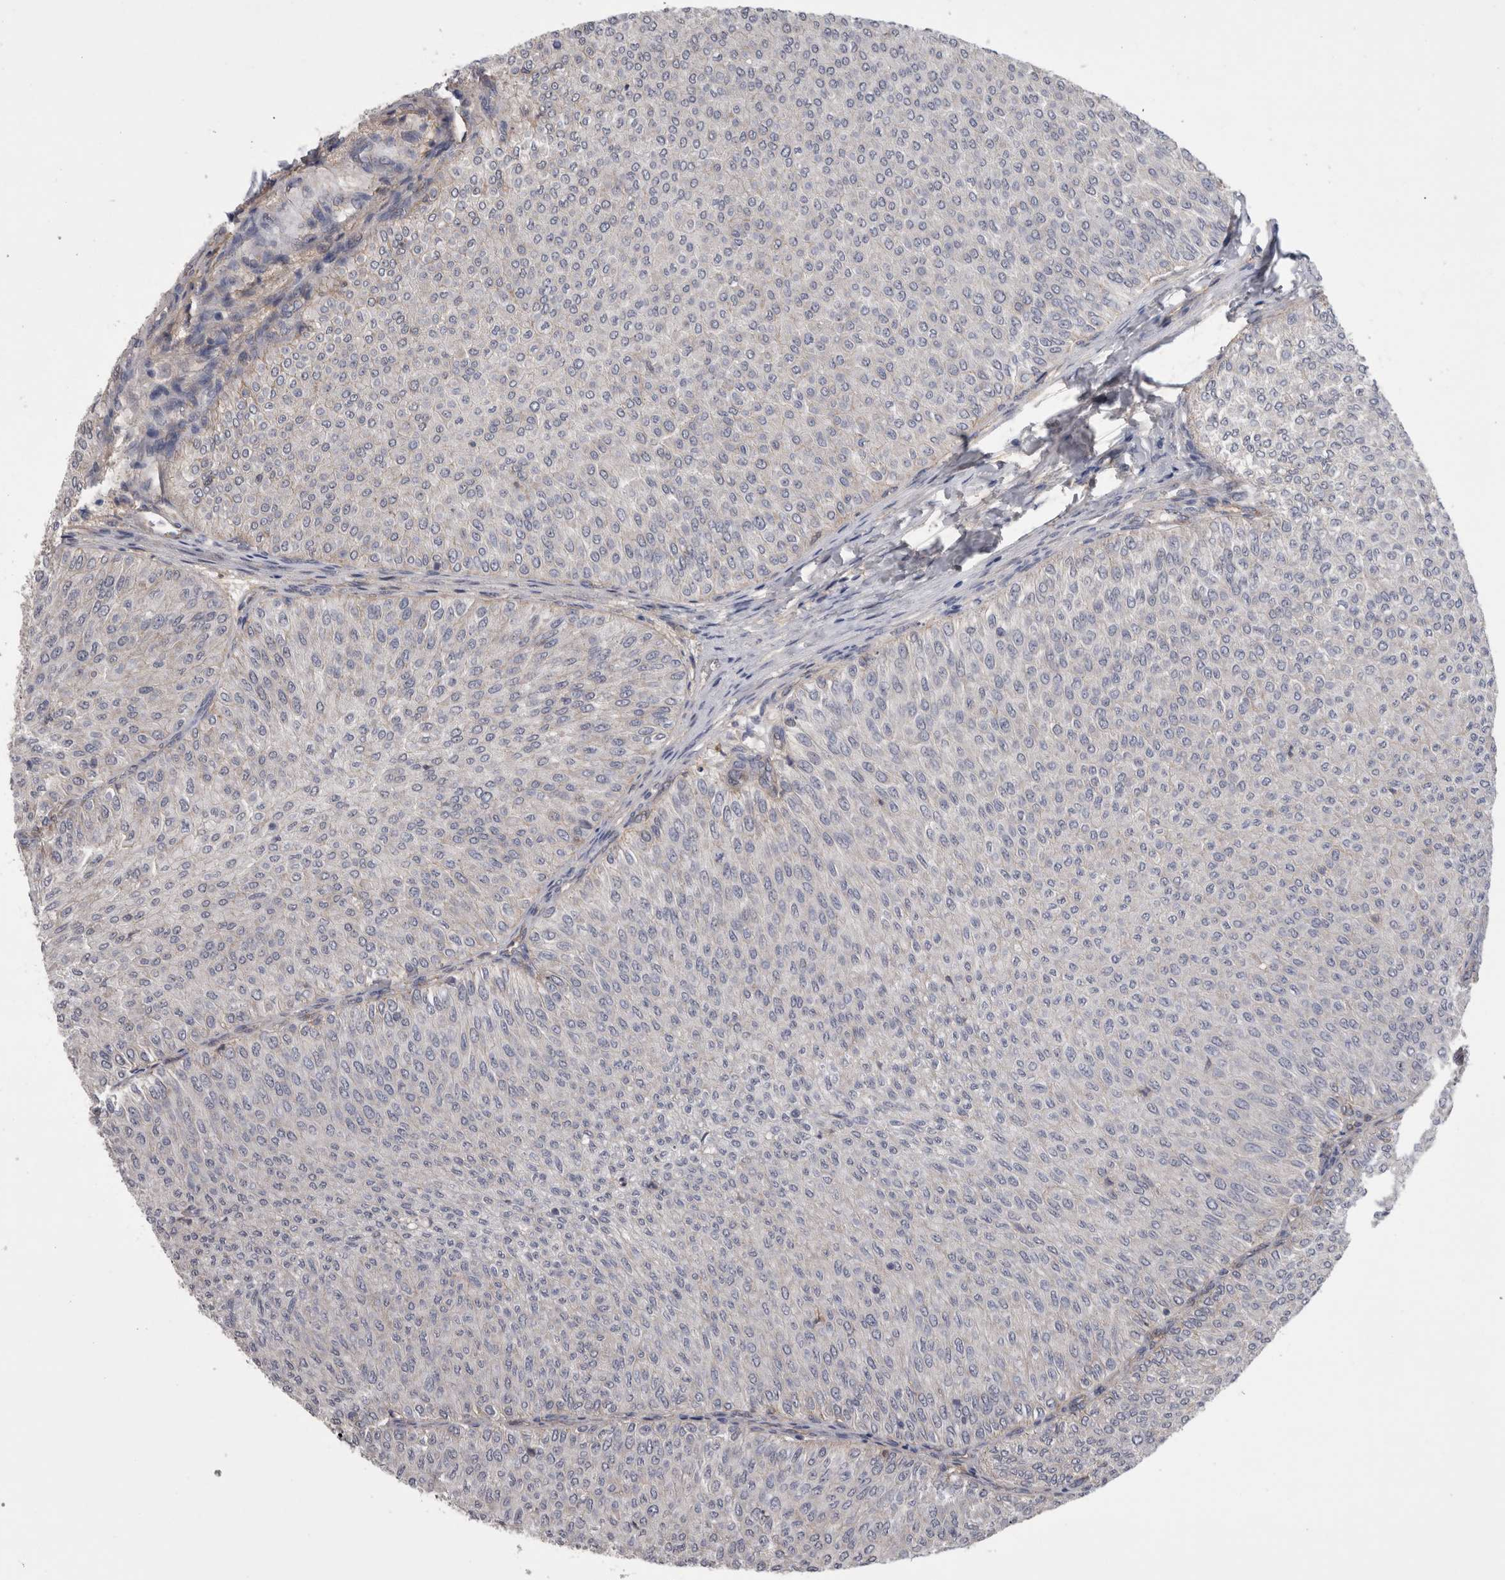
{"staining": {"intensity": "negative", "quantity": "none", "location": "none"}, "tissue": "urothelial cancer", "cell_type": "Tumor cells", "image_type": "cancer", "snomed": [{"axis": "morphology", "description": "Urothelial carcinoma, Low grade"}, {"axis": "topography", "description": "Urinary bladder"}], "caption": "Immunohistochemical staining of human urothelial cancer displays no significant positivity in tumor cells.", "gene": "NECTIN2", "patient": {"sex": "male", "age": 78}}